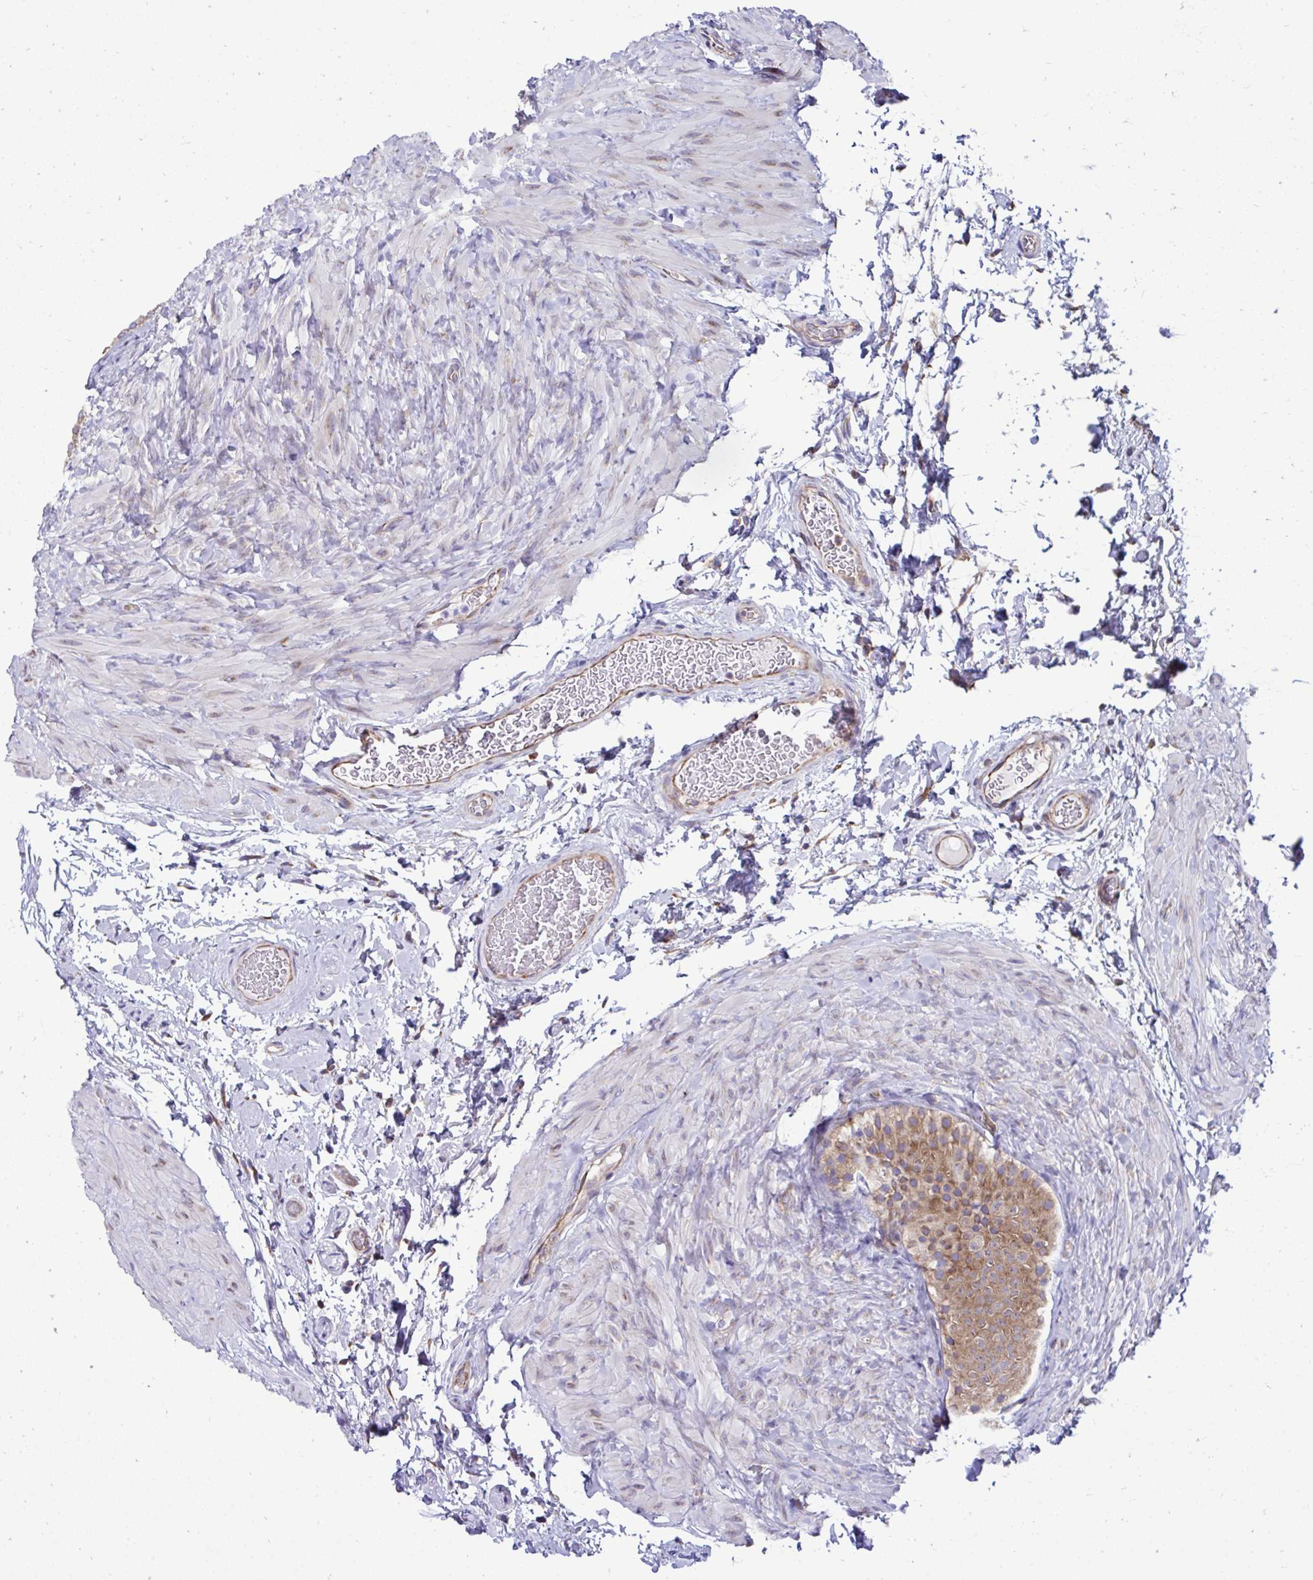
{"staining": {"intensity": "moderate", "quantity": ">75%", "location": "cytoplasmic/membranous"}, "tissue": "epididymis", "cell_type": "Glandular cells", "image_type": "normal", "snomed": [{"axis": "morphology", "description": "Normal tissue, NOS"}, {"axis": "topography", "description": "Epididymis, spermatic cord, NOS"}, {"axis": "topography", "description": "Epididymis"}], "caption": "DAB immunohistochemical staining of unremarkable human epididymis displays moderate cytoplasmic/membranous protein staining in about >75% of glandular cells.", "gene": "RPL7", "patient": {"sex": "male", "age": 31}}